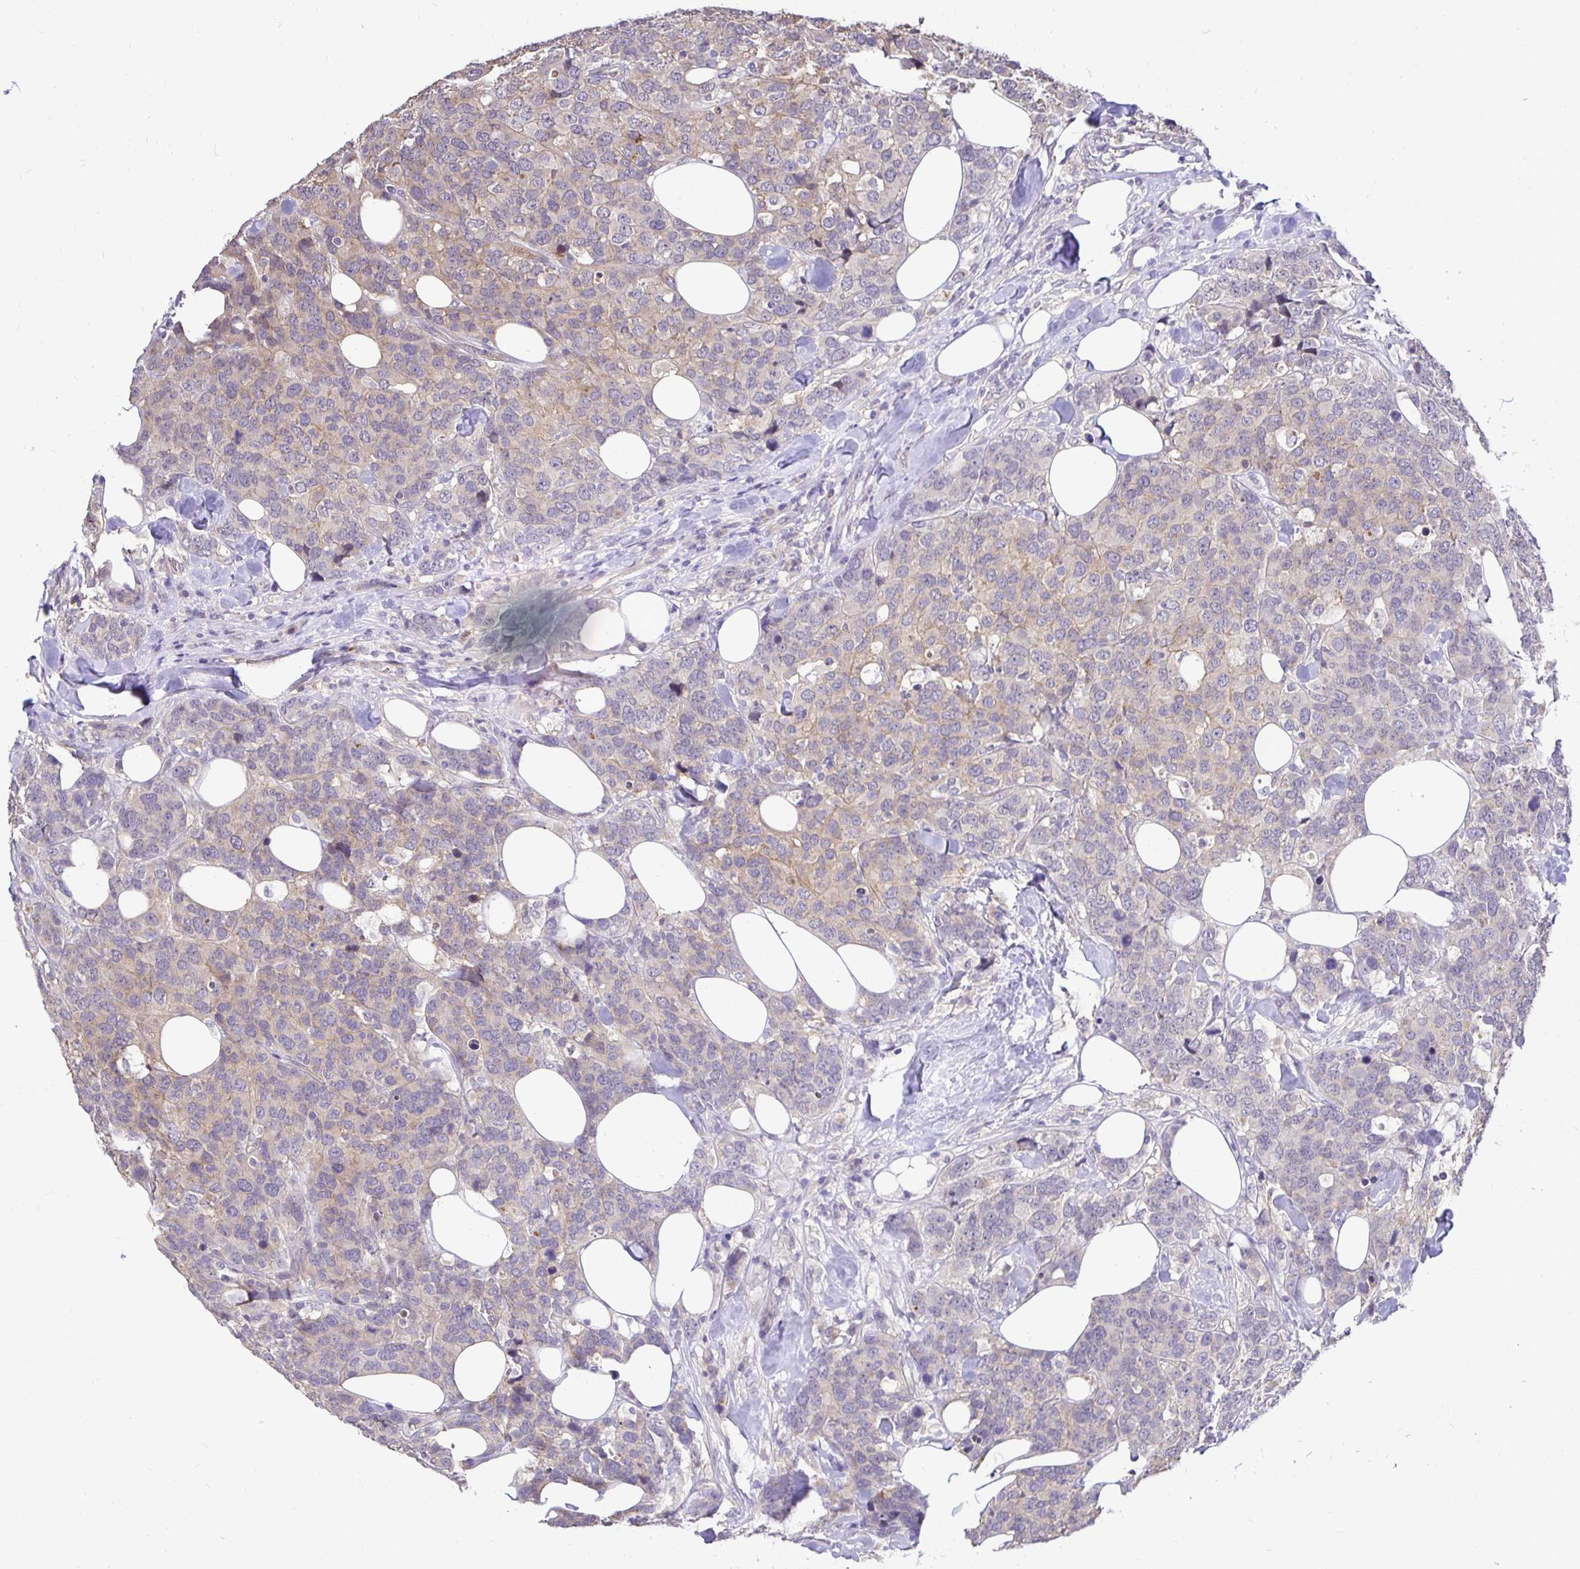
{"staining": {"intensity": "negative", "quantity": "none", "location": "none"}, "tissue": "breast cancer", "cell_type": "Tumor cells", "image_type": "cancer", "snomed": [{"axis": "morphology", "description": "Lobular carcinoma"}, {"axis": "topography", "description": "Breast"}], "caption": "Immunohistochemistry micrograph of neoplastic tissue: breast lobular carcinoma stained with DAB shows no significant protein staining in tumor cells.", "gene": "SLC9A1", "patient": {"sex": "female", "age": 59}}